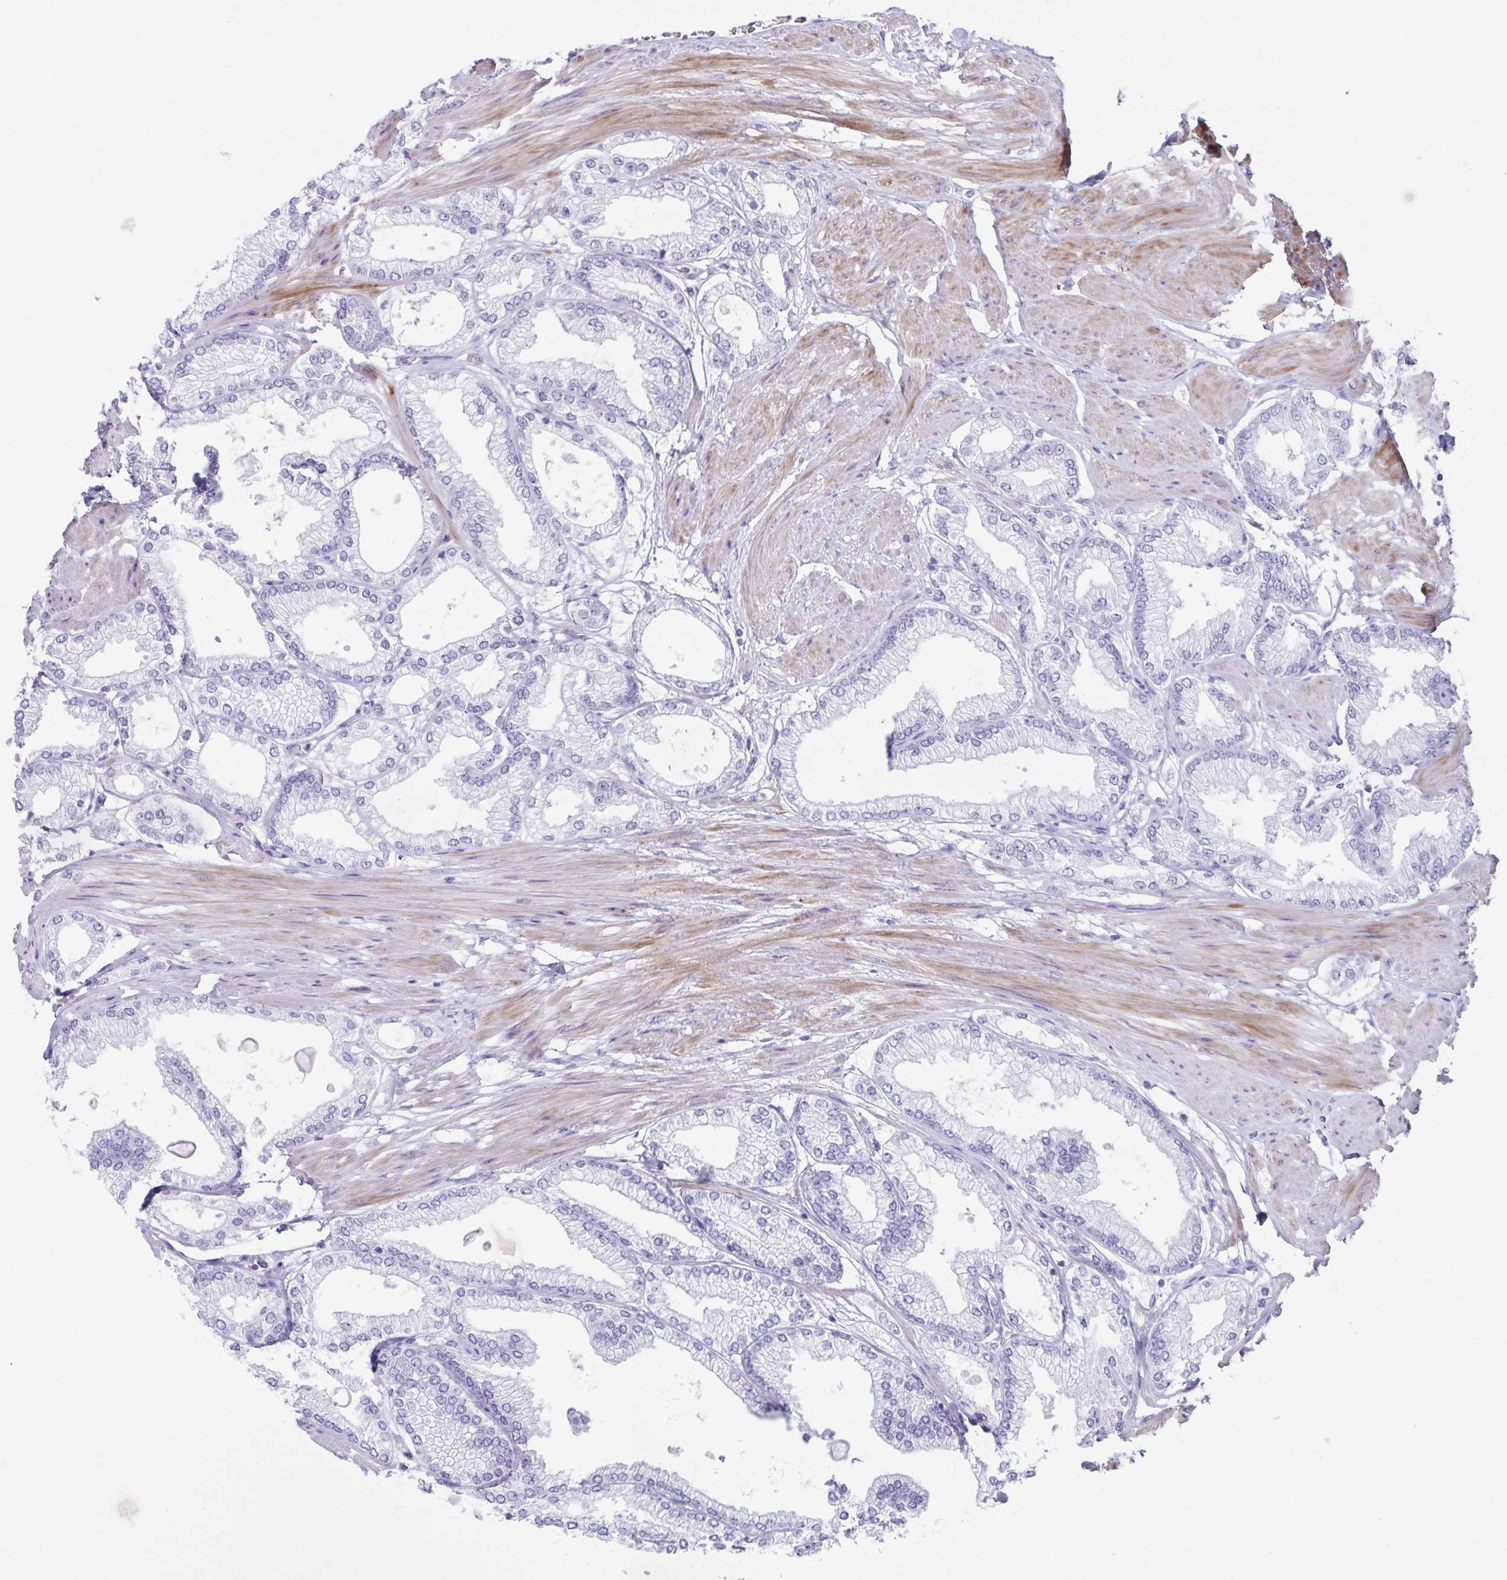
{"staining": {"intensity": "negative", "quantity": "none", "location": "none"}, "tissue": "prostate cancer", "cell_type": "Tumor cells", "image_type": "cancer", "snomed": [{"axis": "morphology", "description": "Adenocarcinoma, High grade"}, {"axis": "topography", "description": "Prostate"}], "caption": "IHC of prostate cancer displays no staining in tumor cells.", "gene": "C11orf42", "patient": {"sex": "male", "age": 68}}